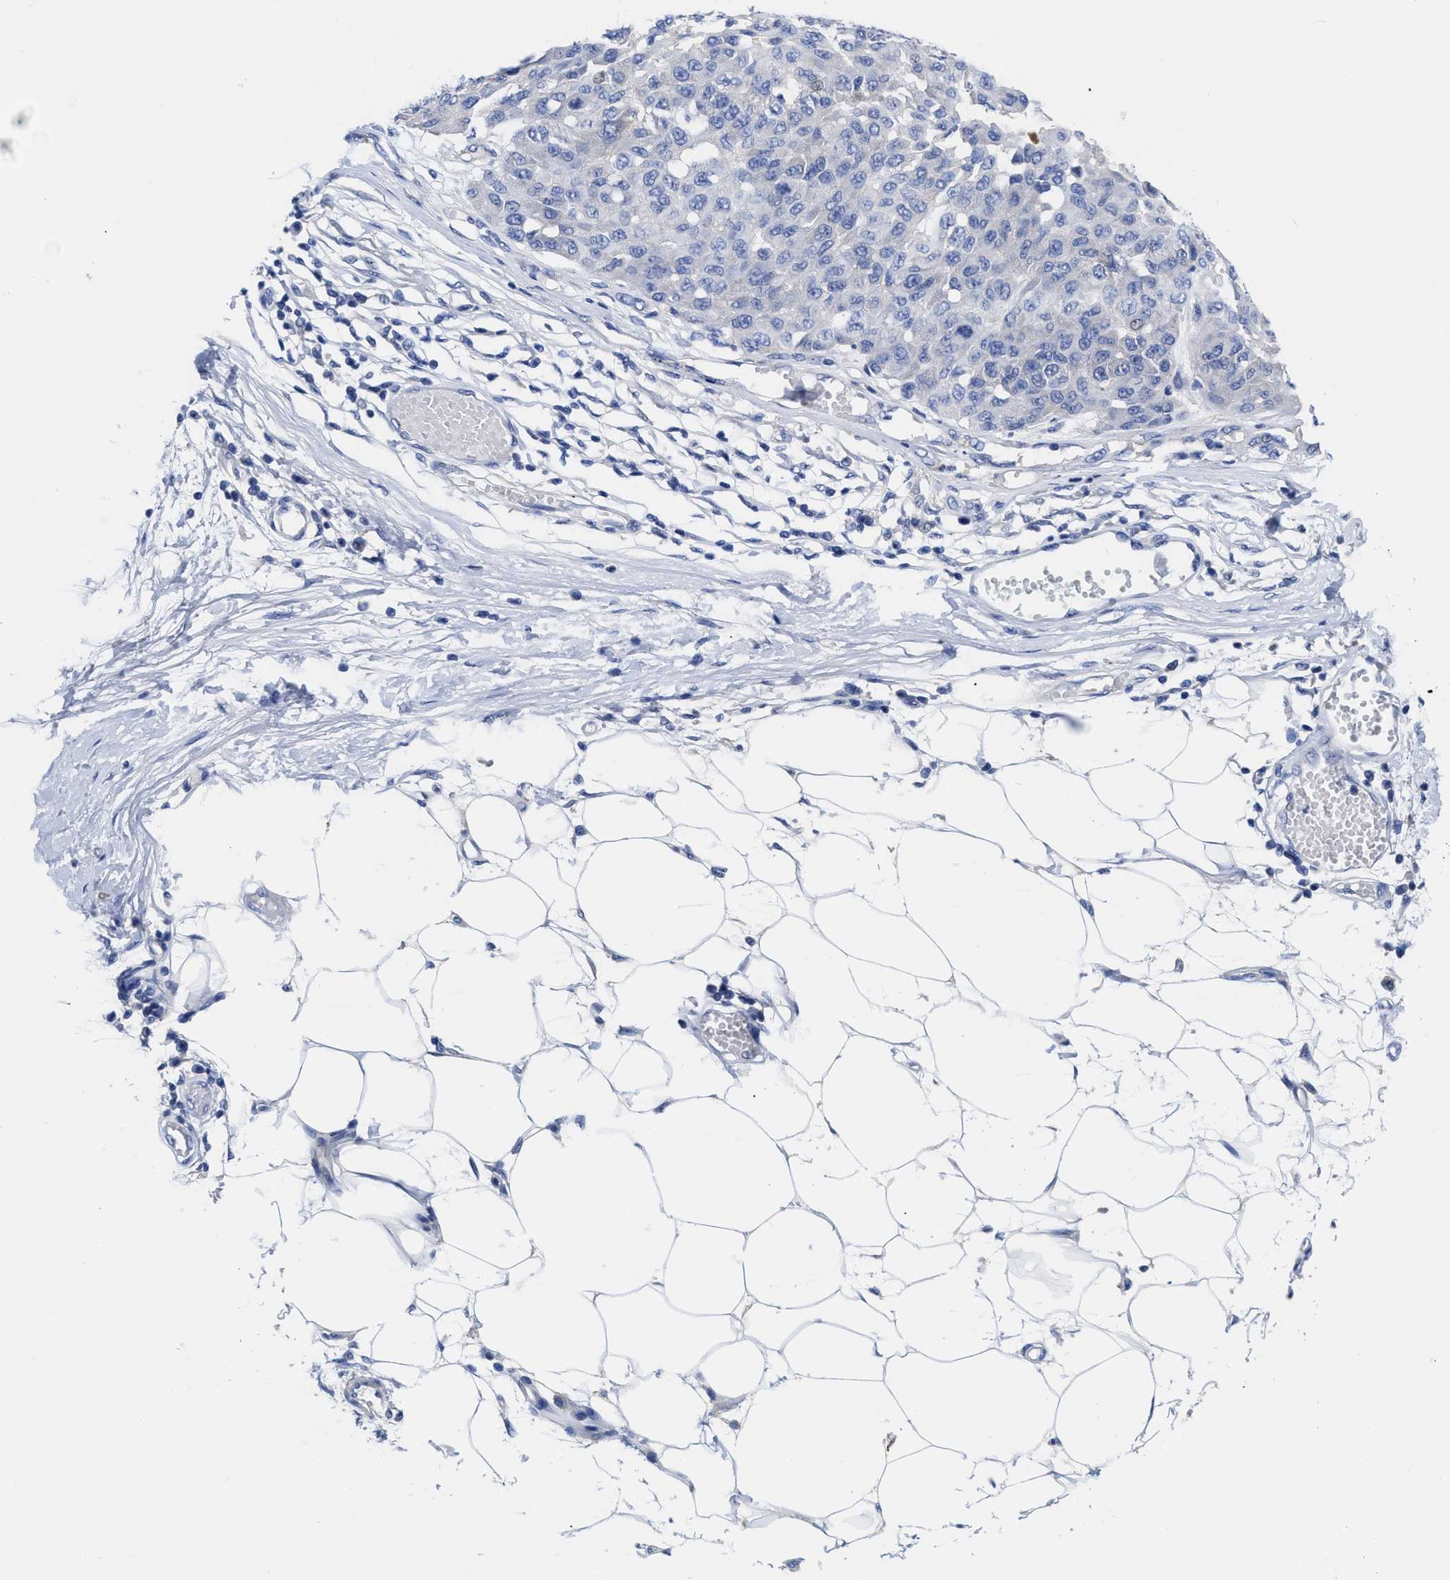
{"staining": {"intensity": "negative", "quantity": "none", "location": "none"}, "tissue": "melanoma", "cell_type": "Tumor cells", "image_type": "cancer", "snomed": [{"axis": "morphology", "description": "Normal tissue, NOS"}, {"axis": "morphology", "description": "Malignant melanoma, NOS"}, {"axis": "topography", "description": "Skin"}], "caption": "IHC of human melanoma displays no positivity in tumor cells. The staining is performed using DAB brown chromogen with nuclei counter-stained in using hematoxylin.", "gene": "RBKS", "patient": {"sex": "male", "age": 62}}